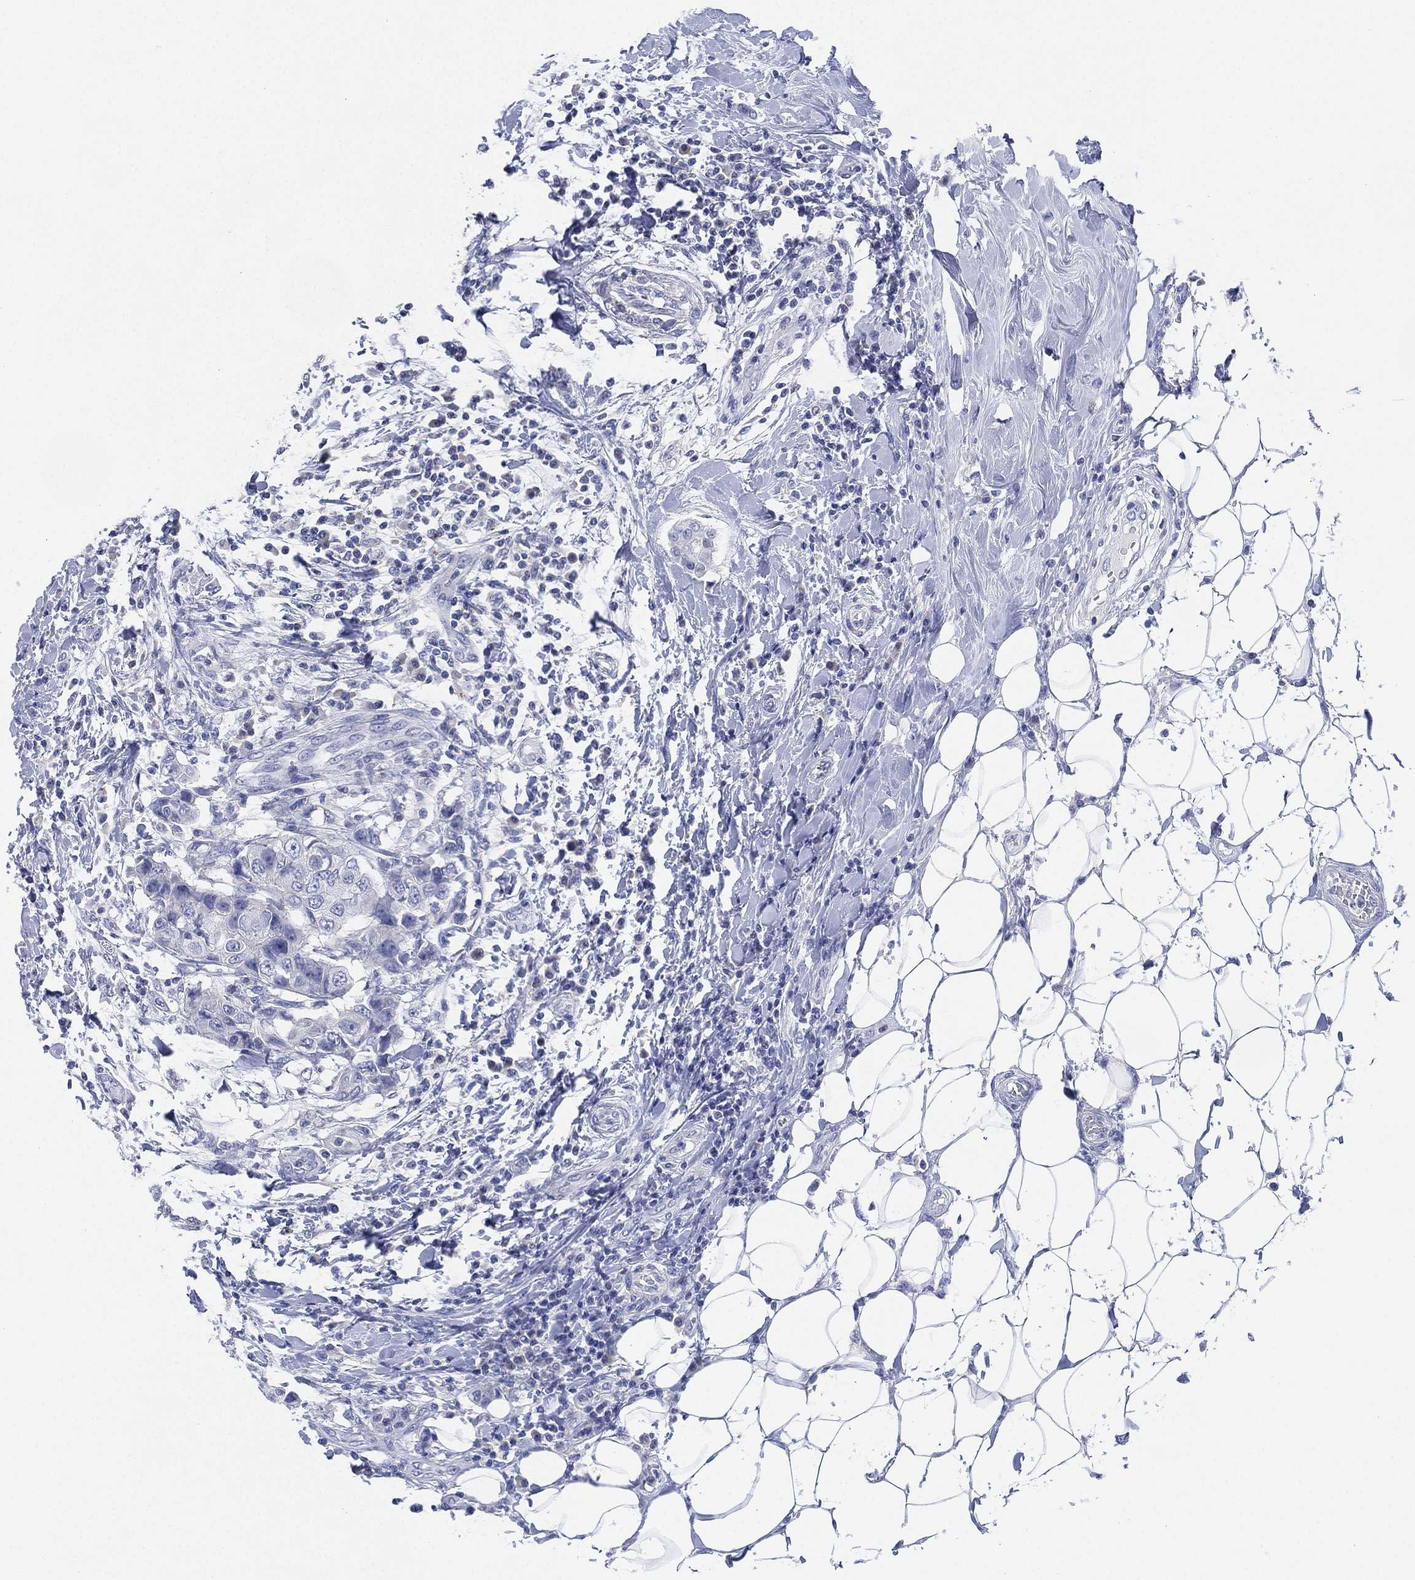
{"staining": {"intensity": "negative", "quantity": "none", "location": "none"}, "tissue": "breast cancer", "cell_type": "Tumor cells", "image_type": "cancer", "snomed": [{"axis": "morphology", "description": "Duct carcinoma"}, {"axis": "topography", "description": "Breast"}], "caption": "DAB (3,3'-diaminobenzidine) immunohistochemical staining of breast intraductal carcinoma demonstrates no significant positivity in tumor cells.", "gene": "ADAD2", "patient": {"sex": "female", "age": 27}}